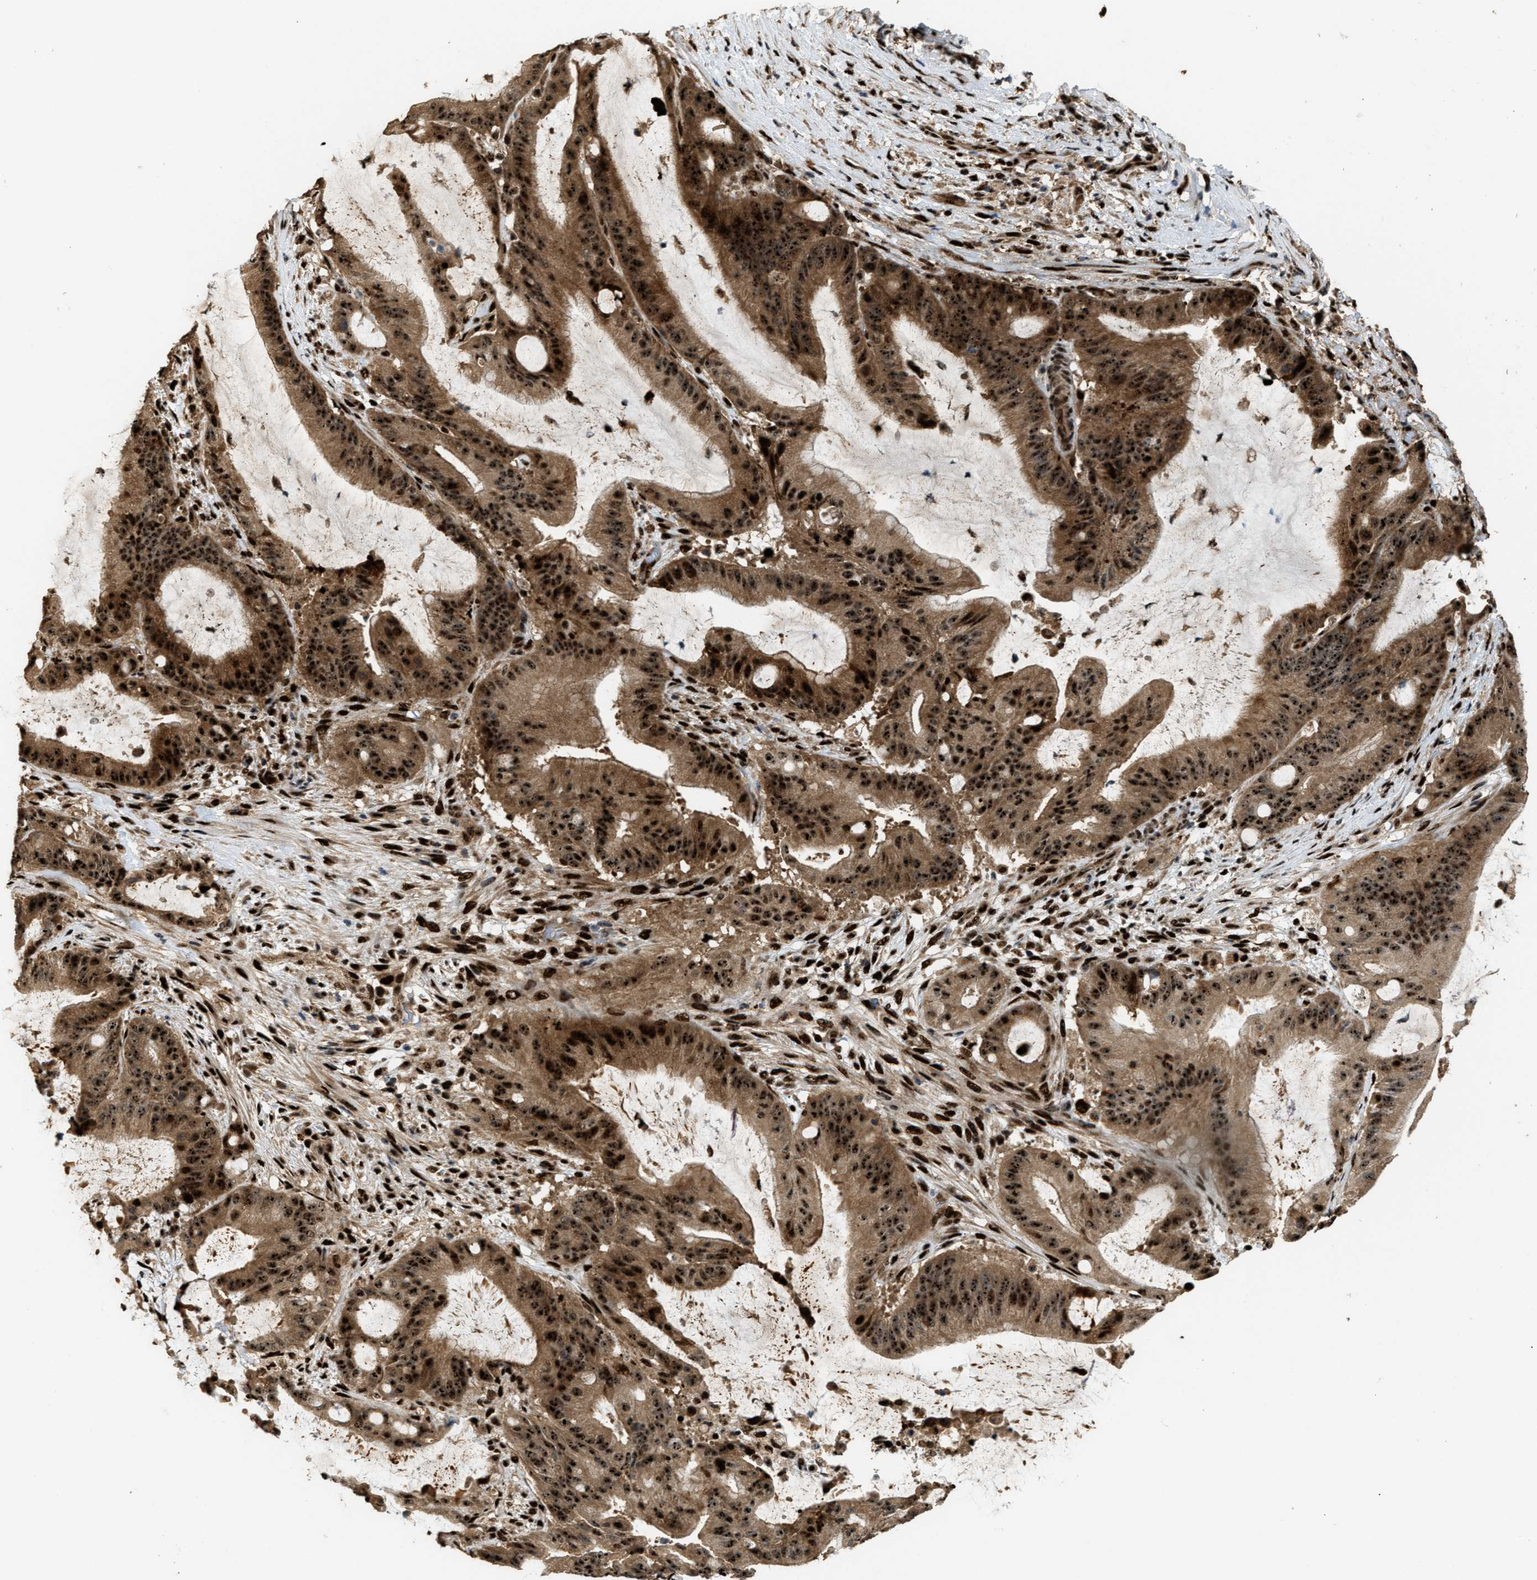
{"staining": {"intensity": "strong", "quantity": ">75%", "location": "cytoplasmic/membranous,nuclear"}, "tissue": "liver cancer", "cell_type": "Tumor cells", "image_type": "cancer", "snomed": [{"axis": "morphology", "description": "Normal tissue, NOS"}, {"axis": "morphology", "description": "Cholangiocarcinoma"}, {"axis": "topography", "description": "Liver"}, {"axis": "topography", "description": "Peripheral nerve tissue"}], "caption": "Immunohistochemistry of human liver cancer (cholangiocarcinoma) shows high levels of strong cytoplasmic/membranous and nuclear staining in approximately >75% of tumor cells.", "gene": "ZNF687", "patient": {"sex": "female", "age": 73}}